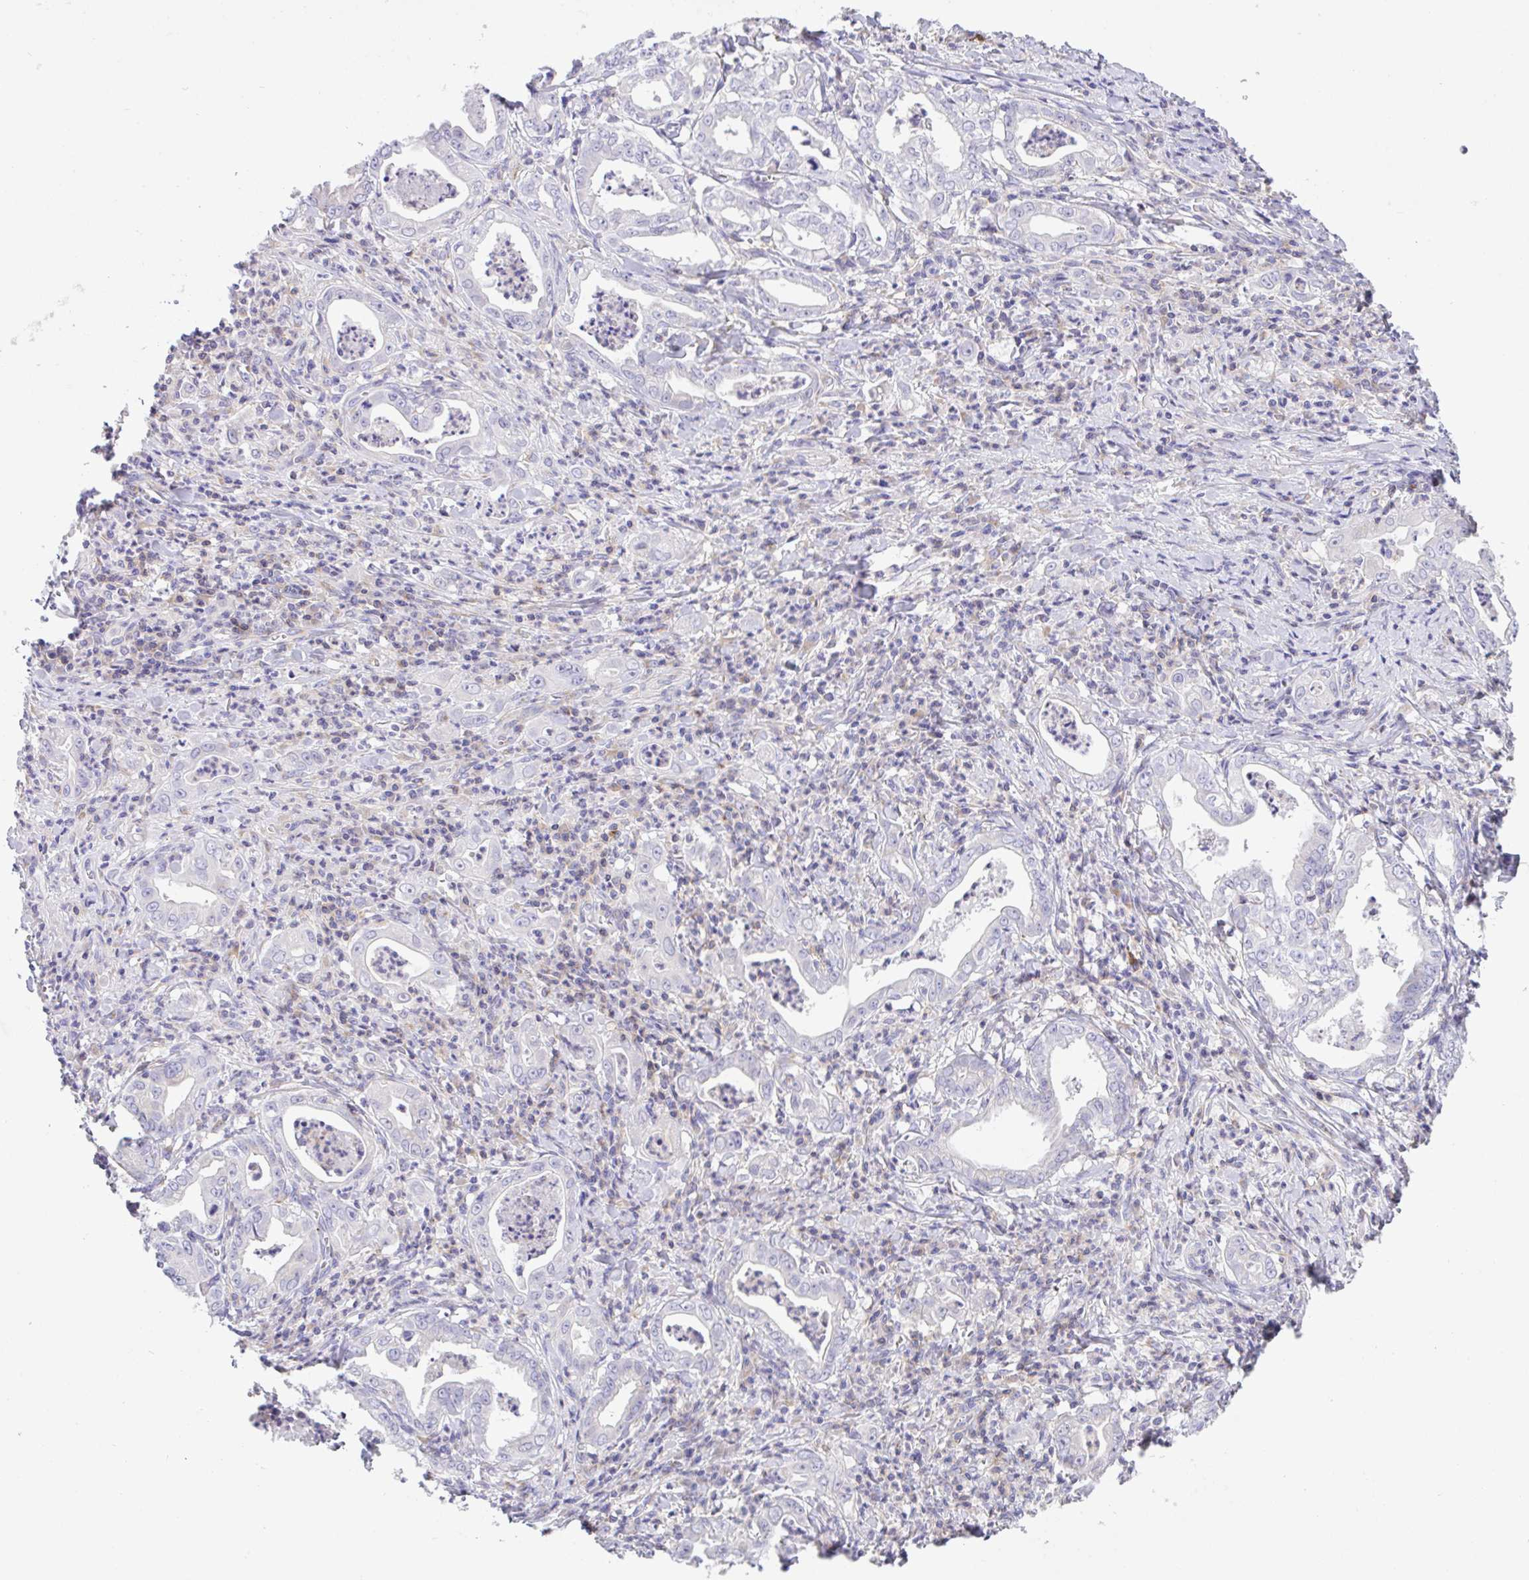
{"staining": {"intensity": "negative", "quantity": "none", "location": "none"}, "tissue": "stomach cancer", "cell_type": "Tumor cells", "image_type": "cancer", "snomed": [{"axis": "morphology", "description": "Adenocarcinoma, NOS"}, {"axis": "topography", "description": "Stomach, upper"}], "caption": "DAB (3,3'-diaminobenzidine) immunohistochemical staining of human stomach cancer (adenocarcinoma) reveals no significant staining in tumor cells. The staining is performed using DAB (3,3'-diaminobenzidine) brown chromogen with nuclei counter-stained in using hematoxylin.", "gene": "MIA3", "patient": {"sex": "female", "age": 79}}